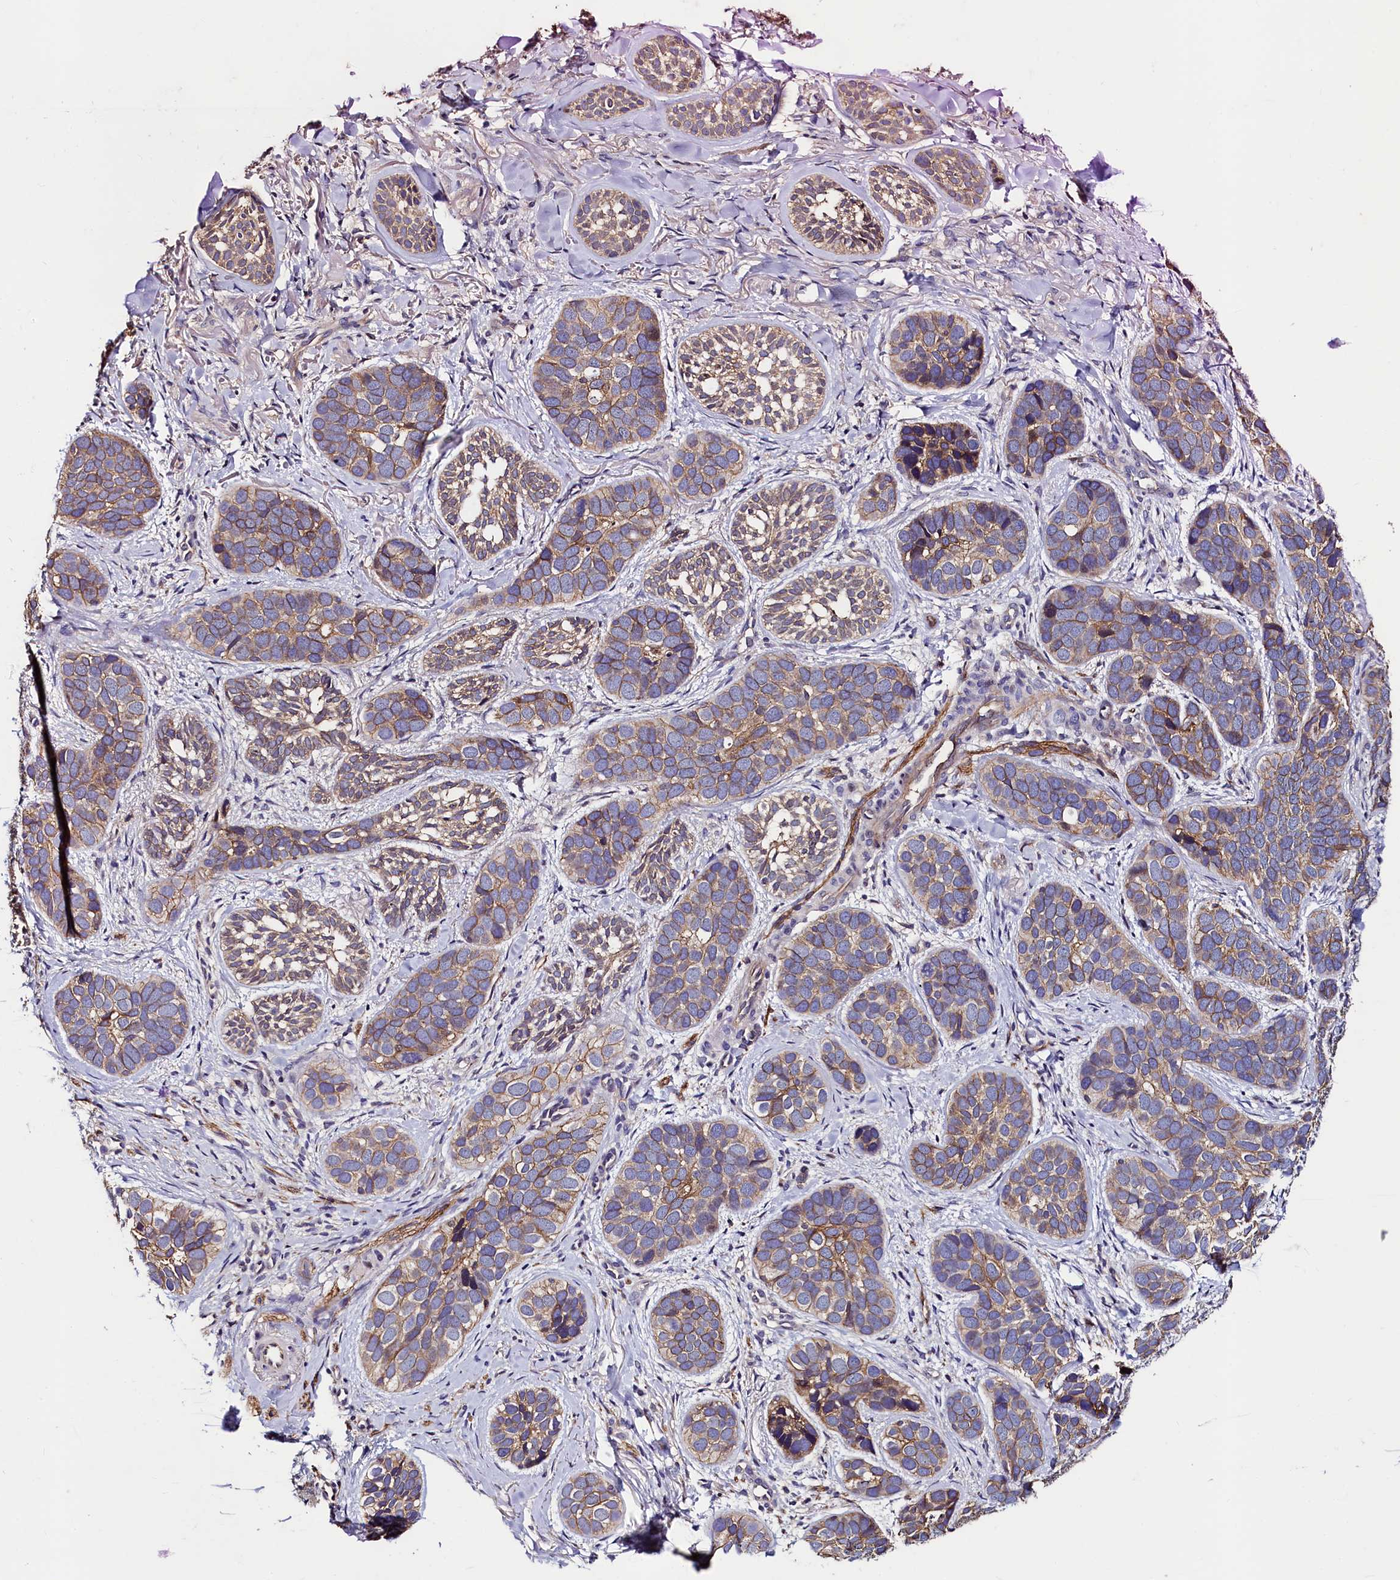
{"staining": {"intensity": "weak", "quantity": ">75%", "location": "cytoplasmic/membranous"}, "tissue": "skin cancer", "cell_type": "Tumor cells", "image_type": "cancer", "snomed": [{"axis": "morphology", "description": "Basal cell carcinoma"}, {"axis": "topography", "description": "Skin"}], "caption": "Skin cancer (basal cell carcinoma) tissue exhibits weak cytoplasmic/membranous staining in about >75% of tumor cells, visualized by immunohistochemistry.", "gene": "PALM", "patient": {"sex": "male", "age": 71}}